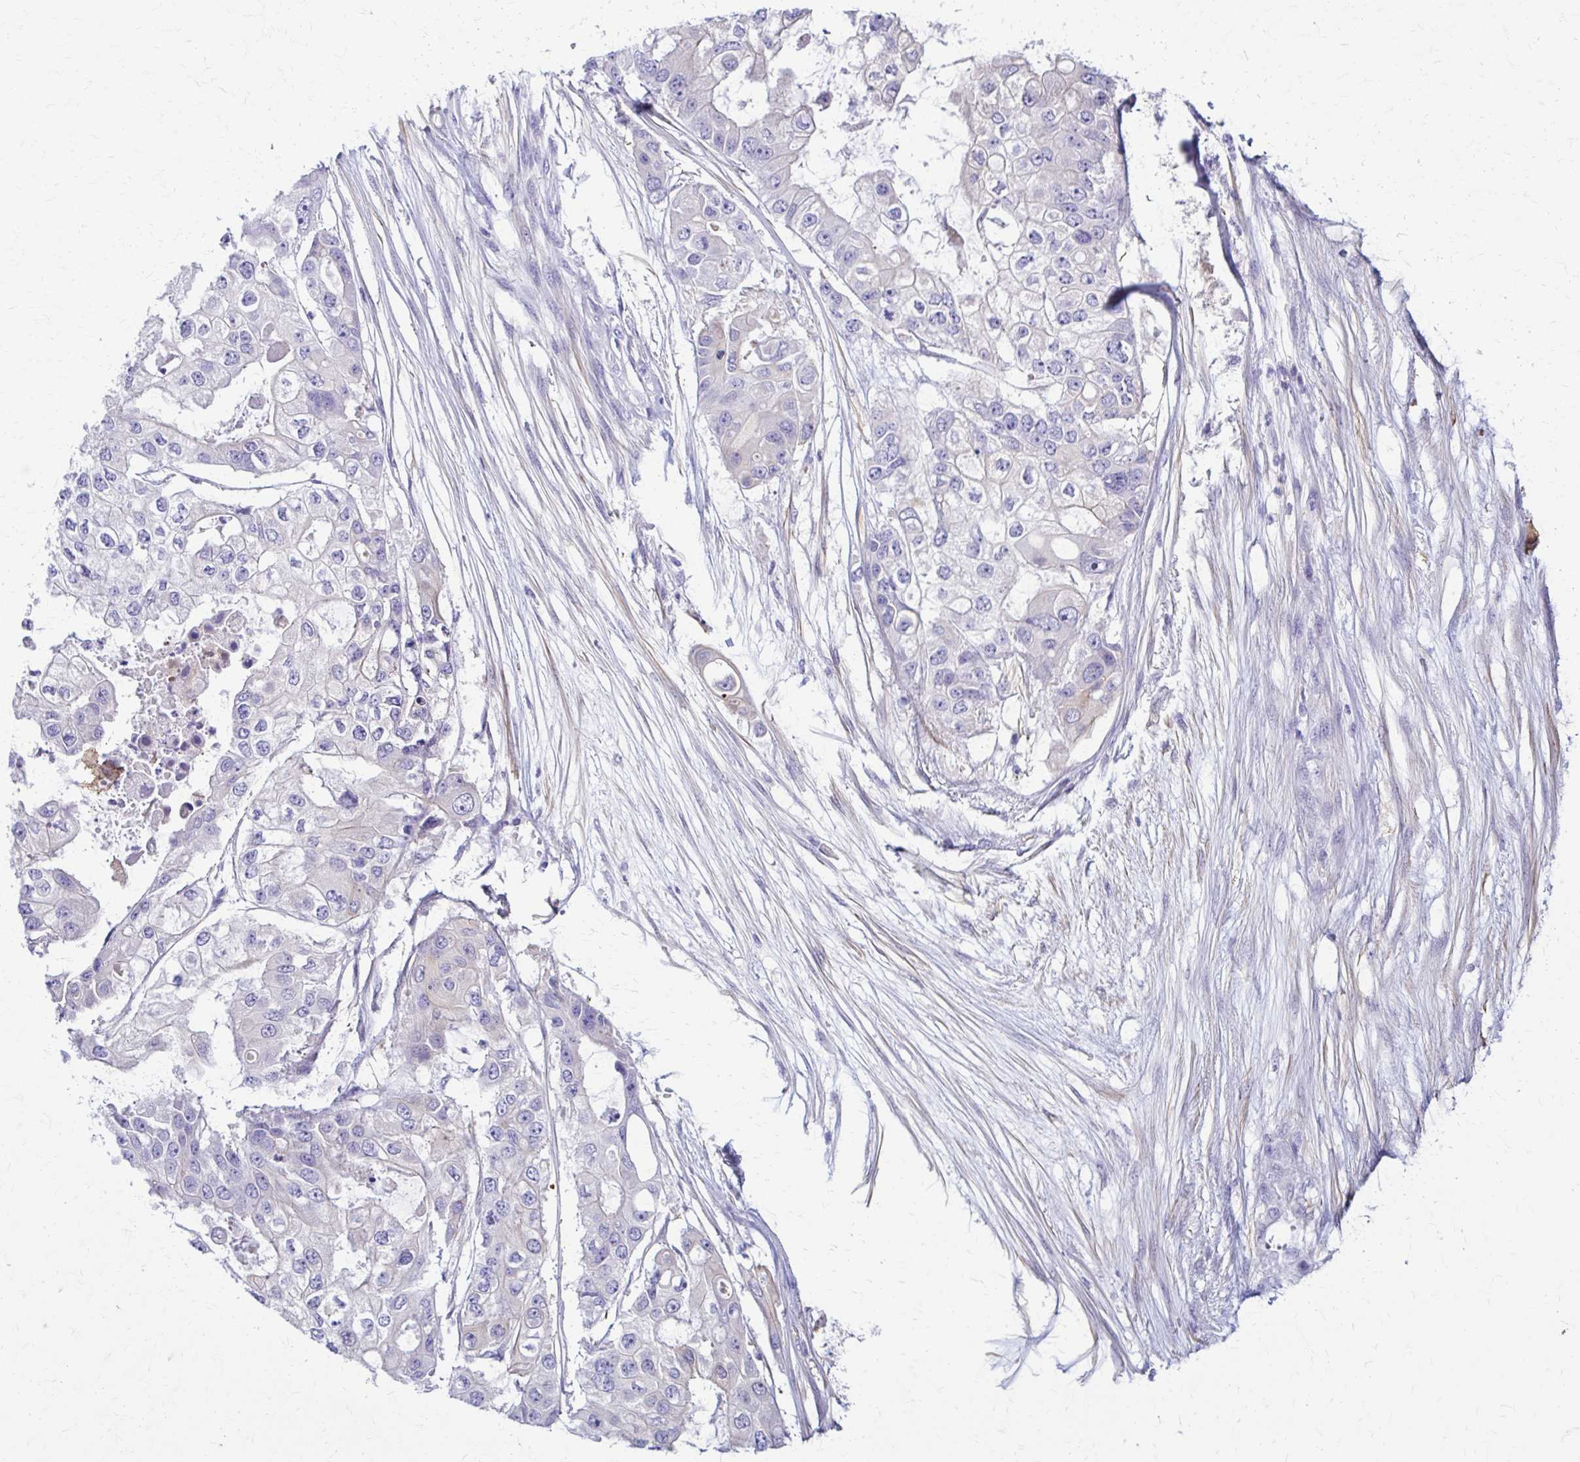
{"staining": {"intensity": "negative", "quantity": "none", "location": "none"}, "tissue": "ovarian cancer", "cell_type": "Tumor cells", "image_type": "cancer", "snomed": [{"axis": "morphology", "description": "Cystadenocarcinoma, serous, NOS"}, {"axis": "topography", "description": "Ovary"}], "caption": "The histopathology image reveals no significant positivity in tumor cells of serous cystadenocarcinoma (ovarian).", "gene": "DSP", "patient": {"sex": "female", "age": 56}}